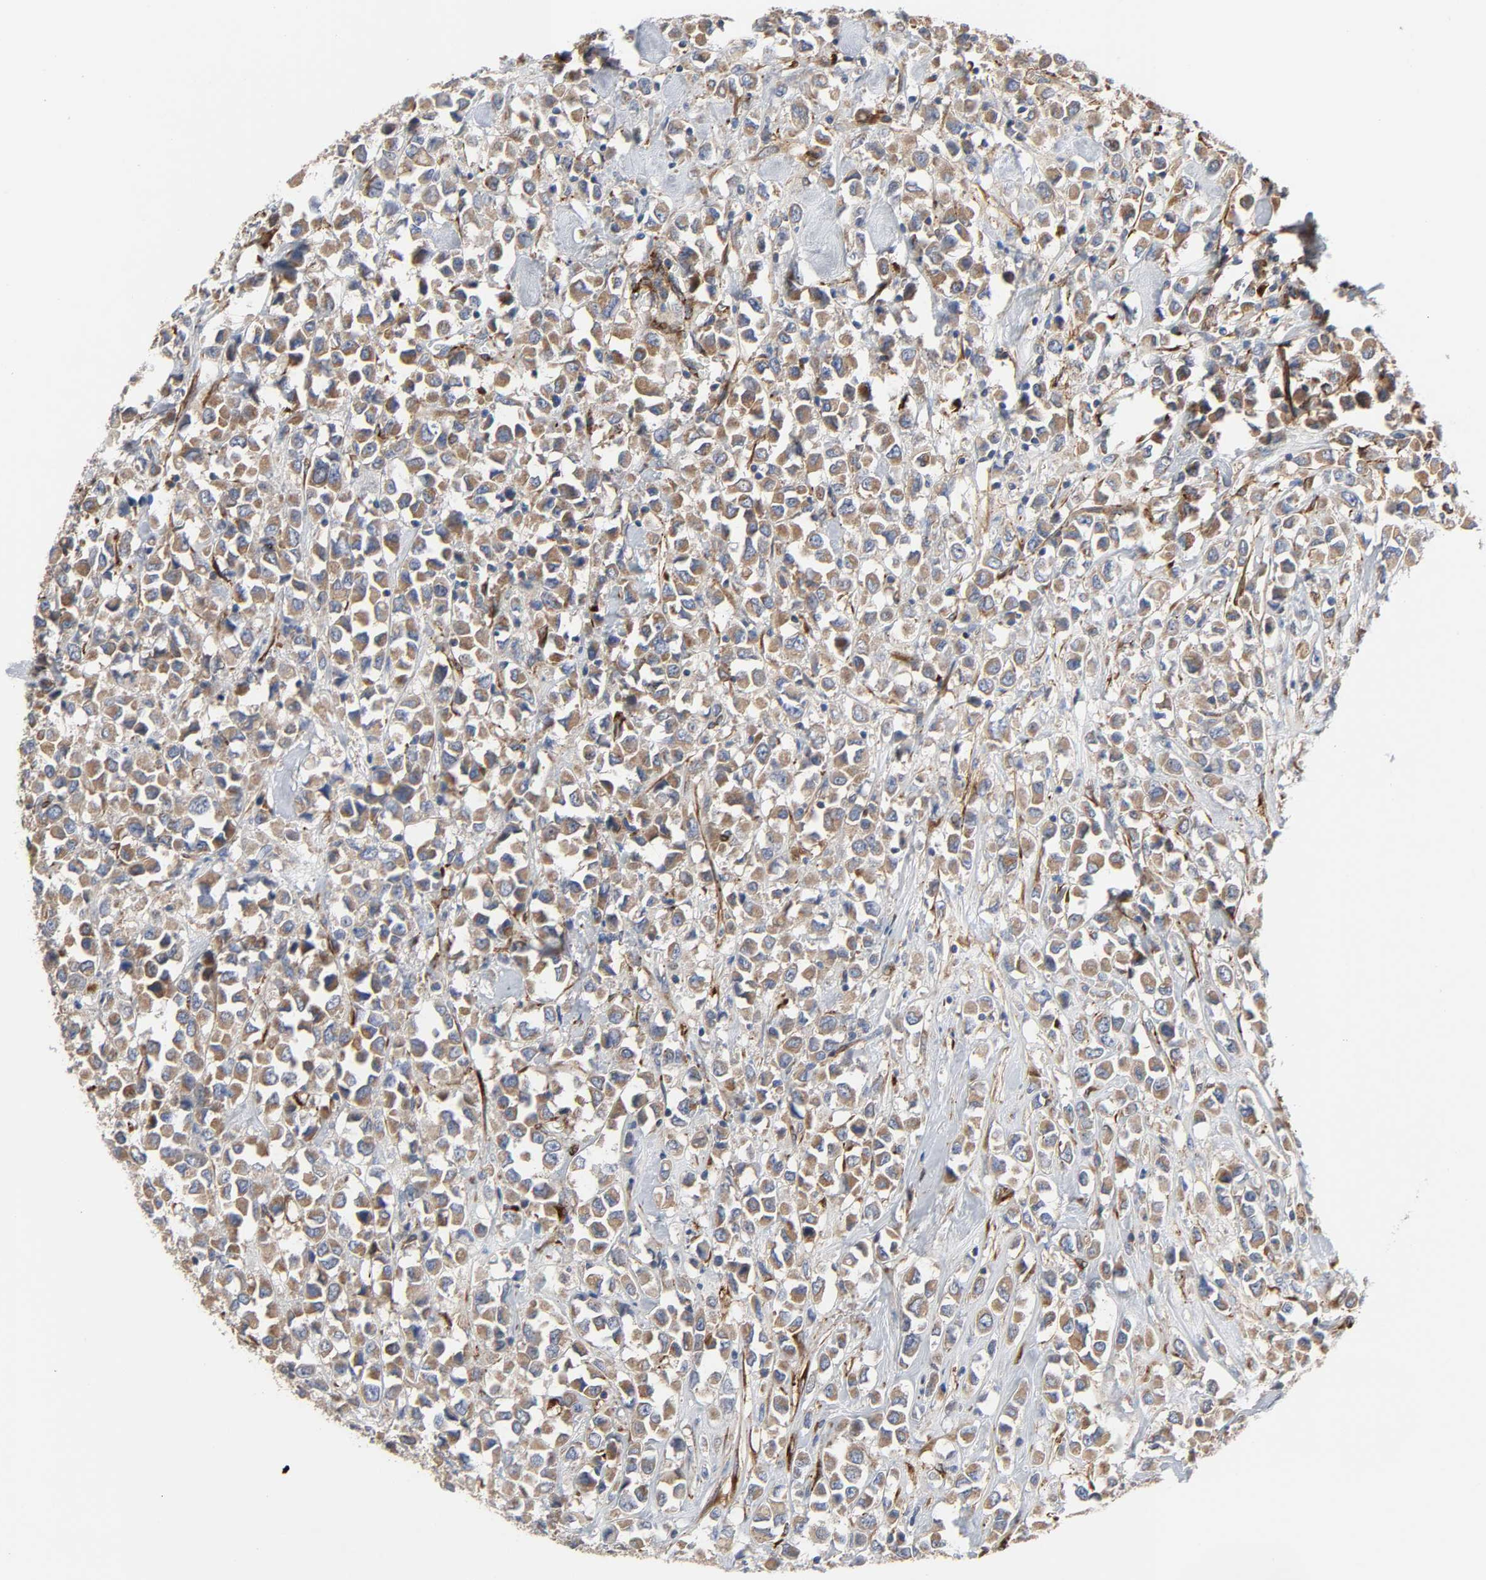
{"staining": {"intensity": "moderate", "quantity": ">75%", "location": "cytoplasmic/membranous"}, "tissue": "breast cancer", "cell_type": "Tumor cells", "image_type": "cancer", "snomed": [{"axis": "morphology", "description": "Duct carcinoma"}, {"axis": "topography", "description": "Breast"}], "caption": "Immunohistochemistry (IHC) of breast cancer (intraductal carcinoma) shows medium levels of moderate cytoplasmic/membranous staining in about >75% of tumor cells.", "gene": "ARHGAP1", "patient": {"sex": "female", "age": 61}}